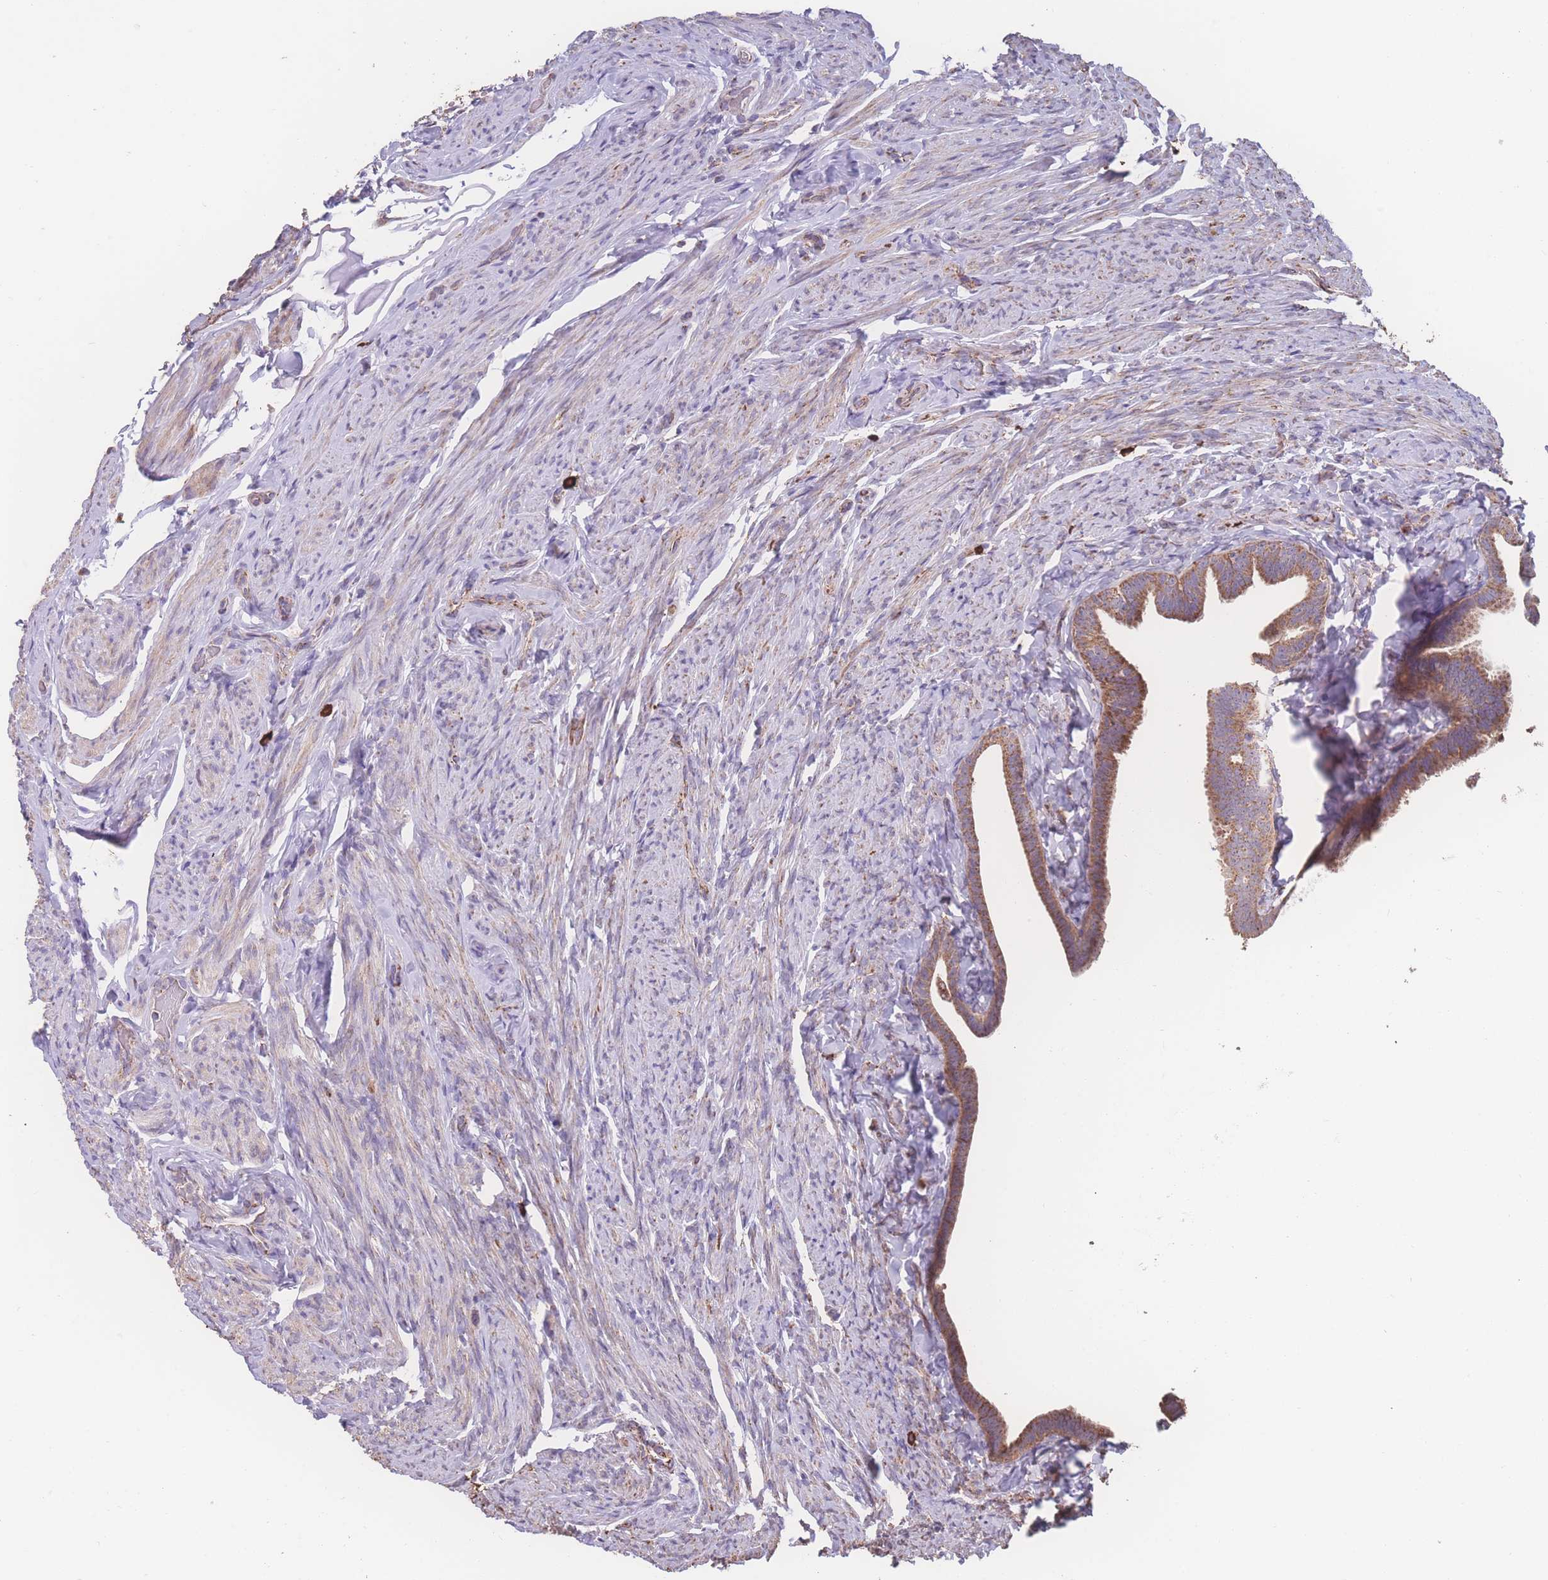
{"staining": {"intensity": "moderate", "quantity": ">75%", "location": "cytoplasmic/membranous"}, "tissue": "fallopian tube", "cell_type": "Glandular cells", "image_type": "normal", "snomed": [{"axis": "morphology", "description": "Normal tissue, NOS"}, {"axis": "topography", "description": "Fallopian tube"}], "caption": "An image showing moderate cytoplasmic/membranous staining in approximately >75% of glandular cells in benign fallopian tube, as visualized by brown immunohistochemical staining.", "gene": "SGSM3", "patient": {"sex": "female", "age": 69}}